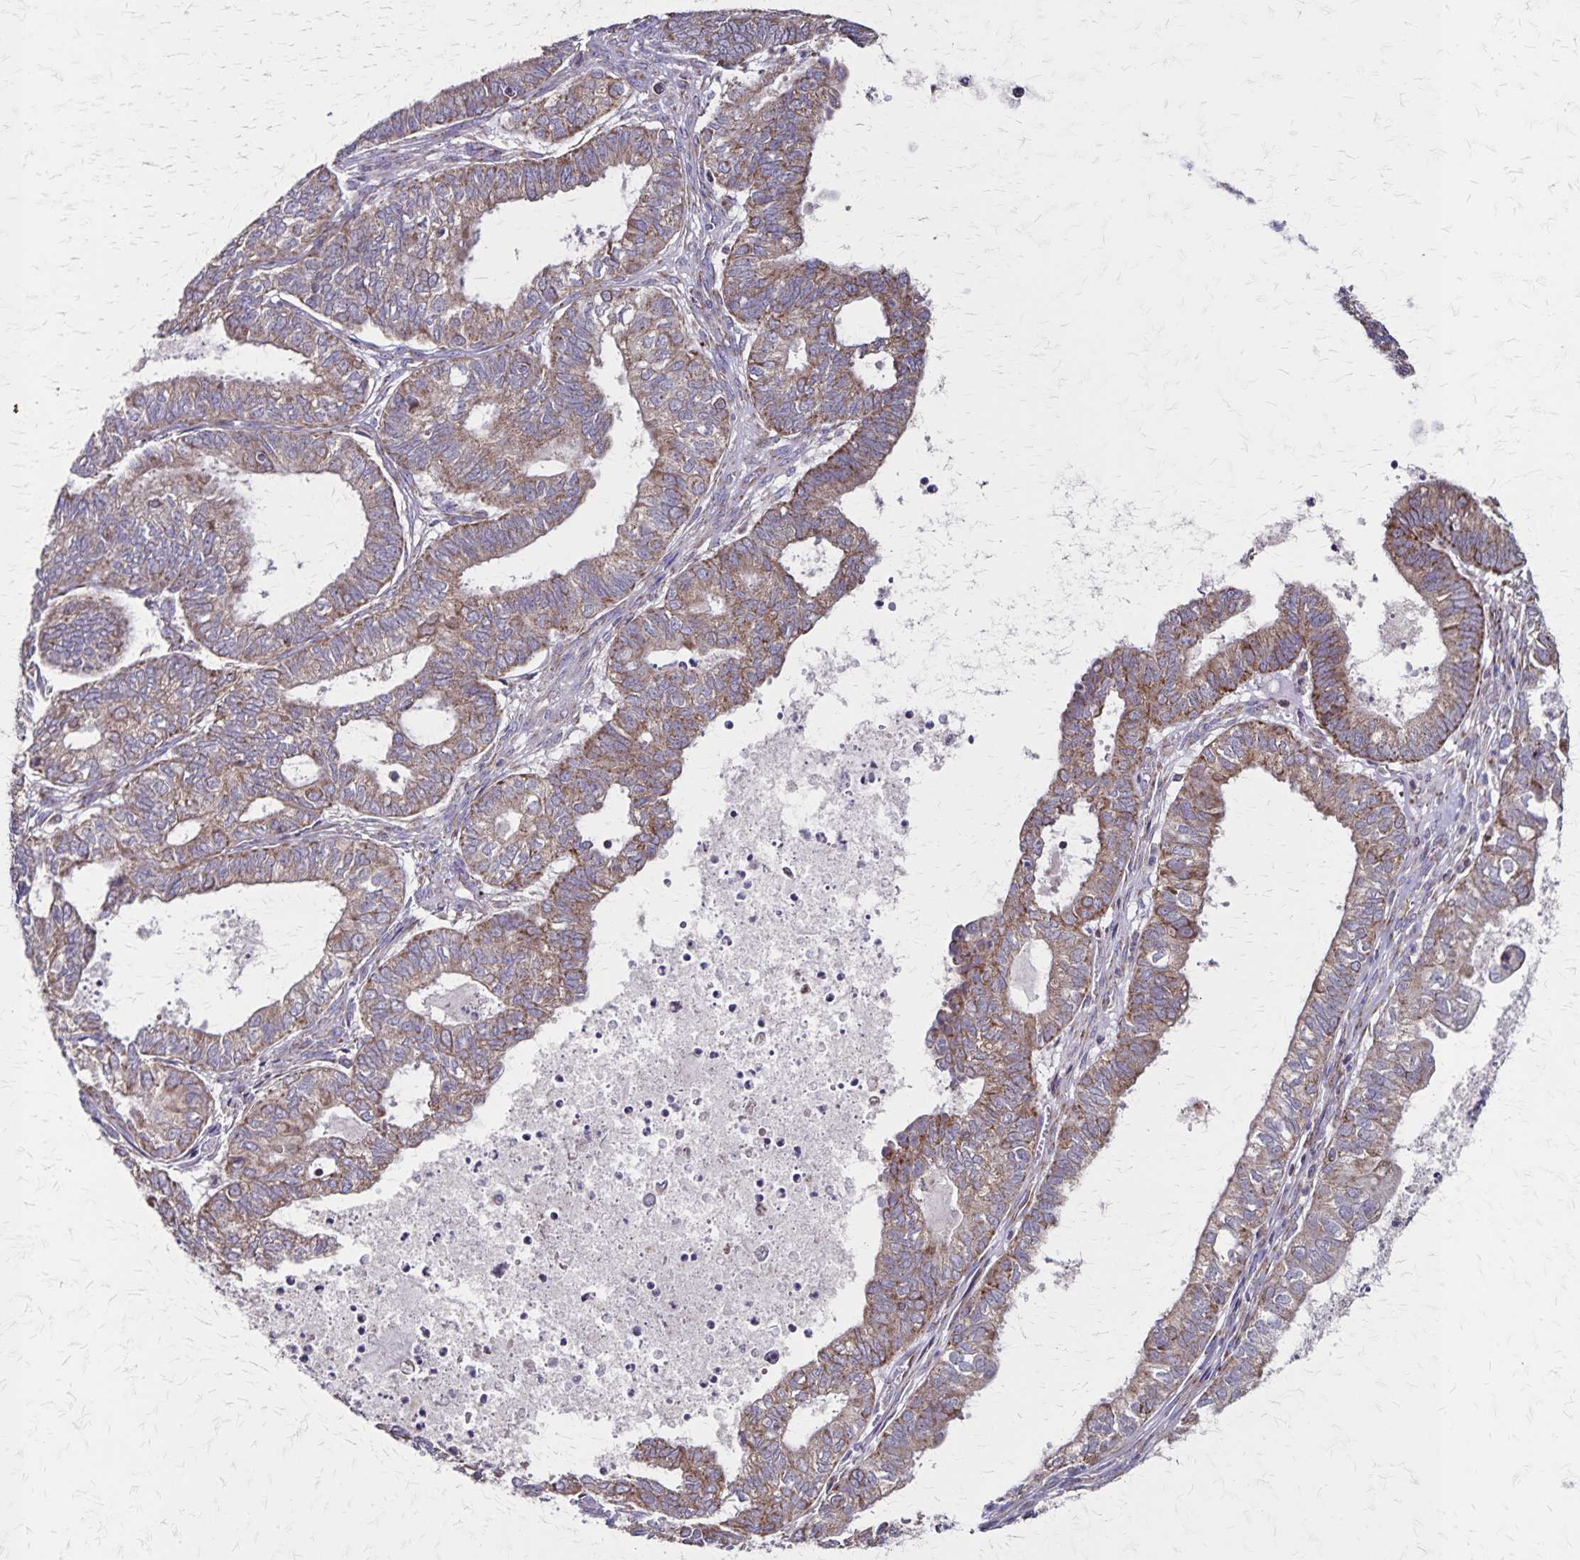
{"staining": {"intensity": "weak", "quantity": "25%-75%", "location": "cytoplasmic/membranous"}, "tissue": "ovarian cancer", "cell_type": "Tumor cells", "image_type": "cancer", "snomed": [{"axis": "morphology", "description": "Carcinoma, endometroid"}, {"axis": "topography", "description": "Ovary"}], "caption": "An IHC image of neoplastic tissue is shown. Protein staining in brown shows weak cytoplasmic/membranous positivity in endometroid carcinoma (ovarian) within tumor cells.", "gene": "NFS1", "patient": {"sex": "female", "age": 64}}